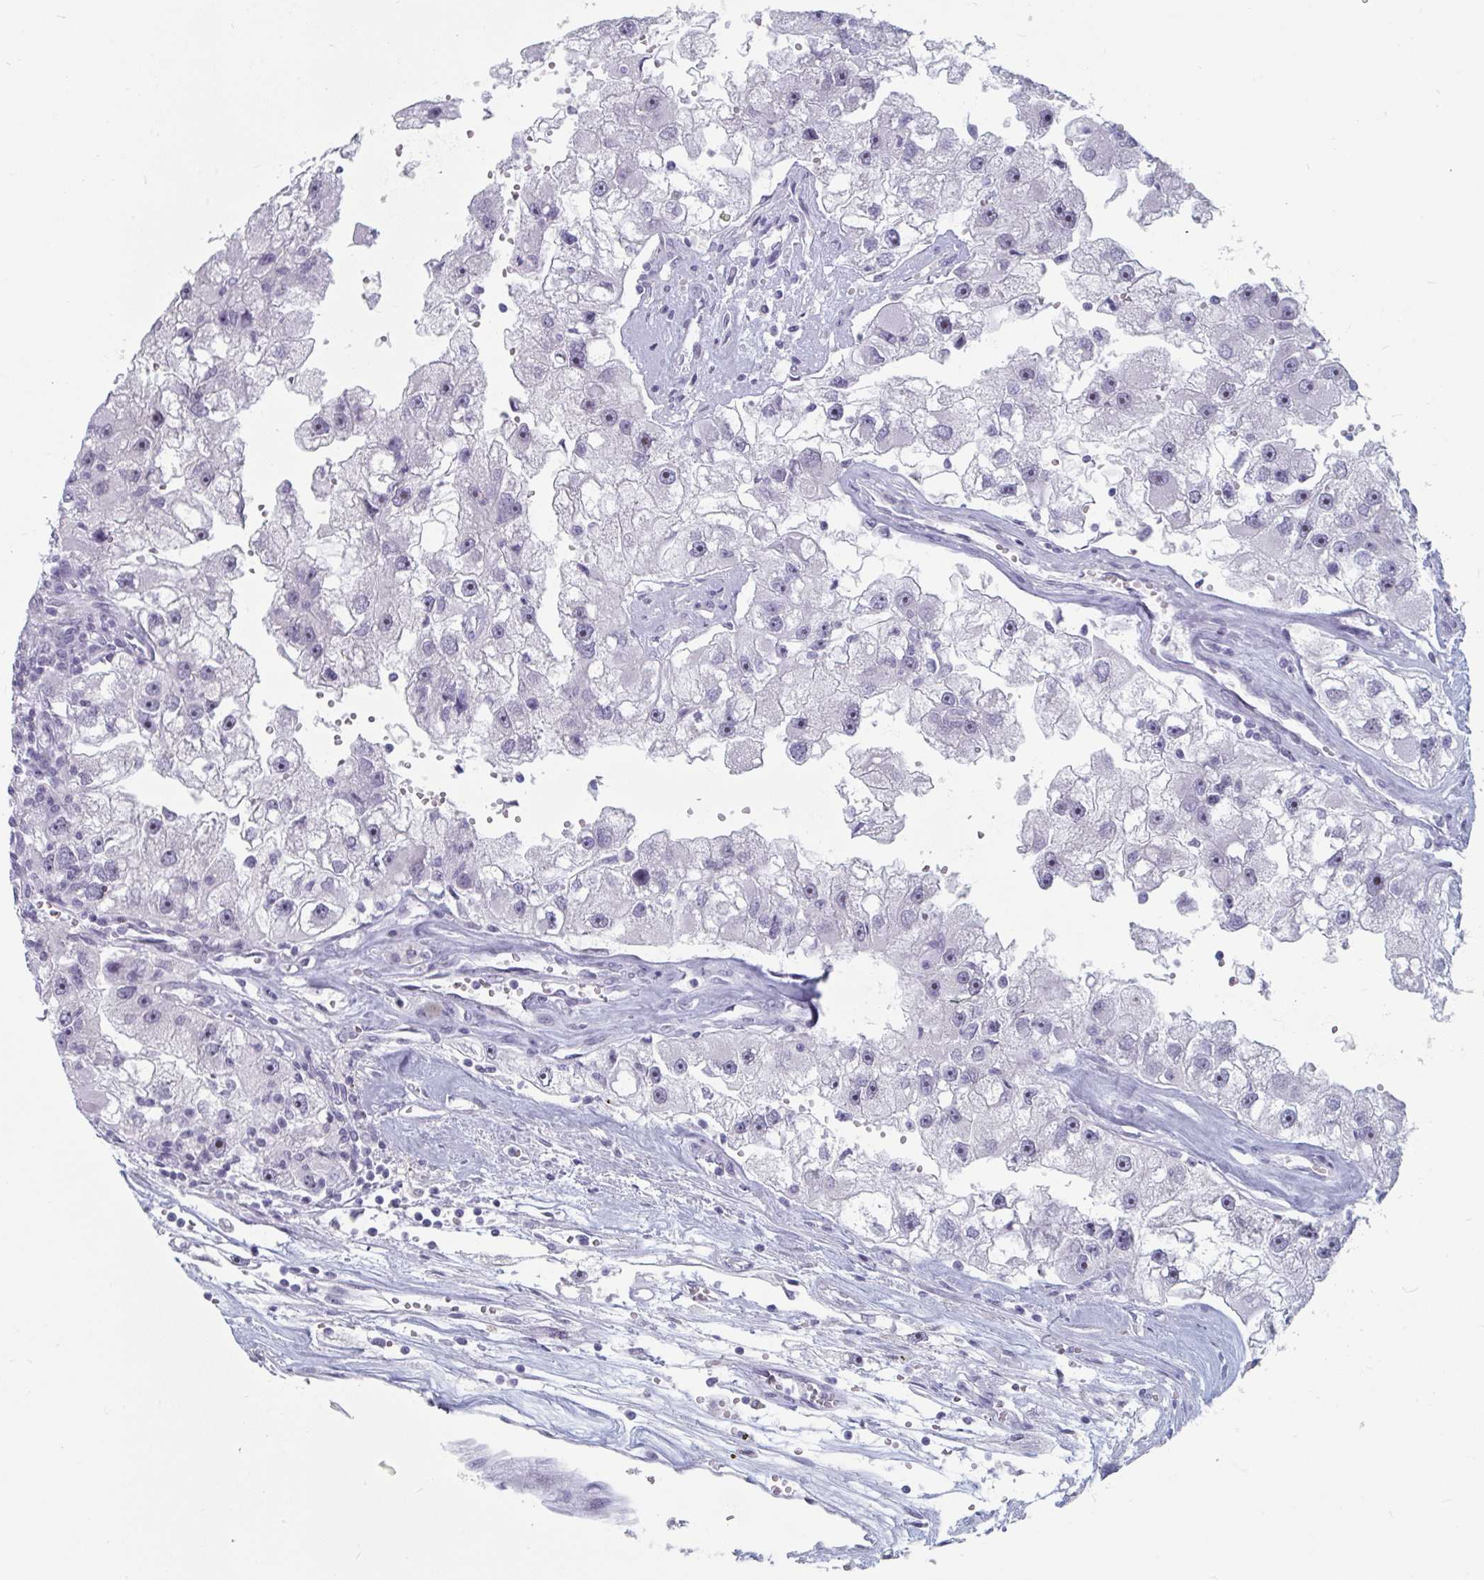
{"staining": {"intensity": "moderate", "quantity": "<25%", "location": "nuclear"}, "tissue": "renal cancer", "cell_type": "Tumor cells", "image_type": "cancer", "snomed": [{"axis": "morphology", "description": "Adenocarcinoma, NOS"}, {"axis": "topography", "description": "Kidney"}], "caption": "Immunohistochemistry (IHC) histopathology image of neoplastic tissue: human renal adenocarcinoma stained using IHC shows low levels of moderate protein expression localized specifically in the nuclear of tumor cells, appearing as a nuclear brown color.", "gene": "NR1H2", "patient": {"sex": "male", "age": 63}}